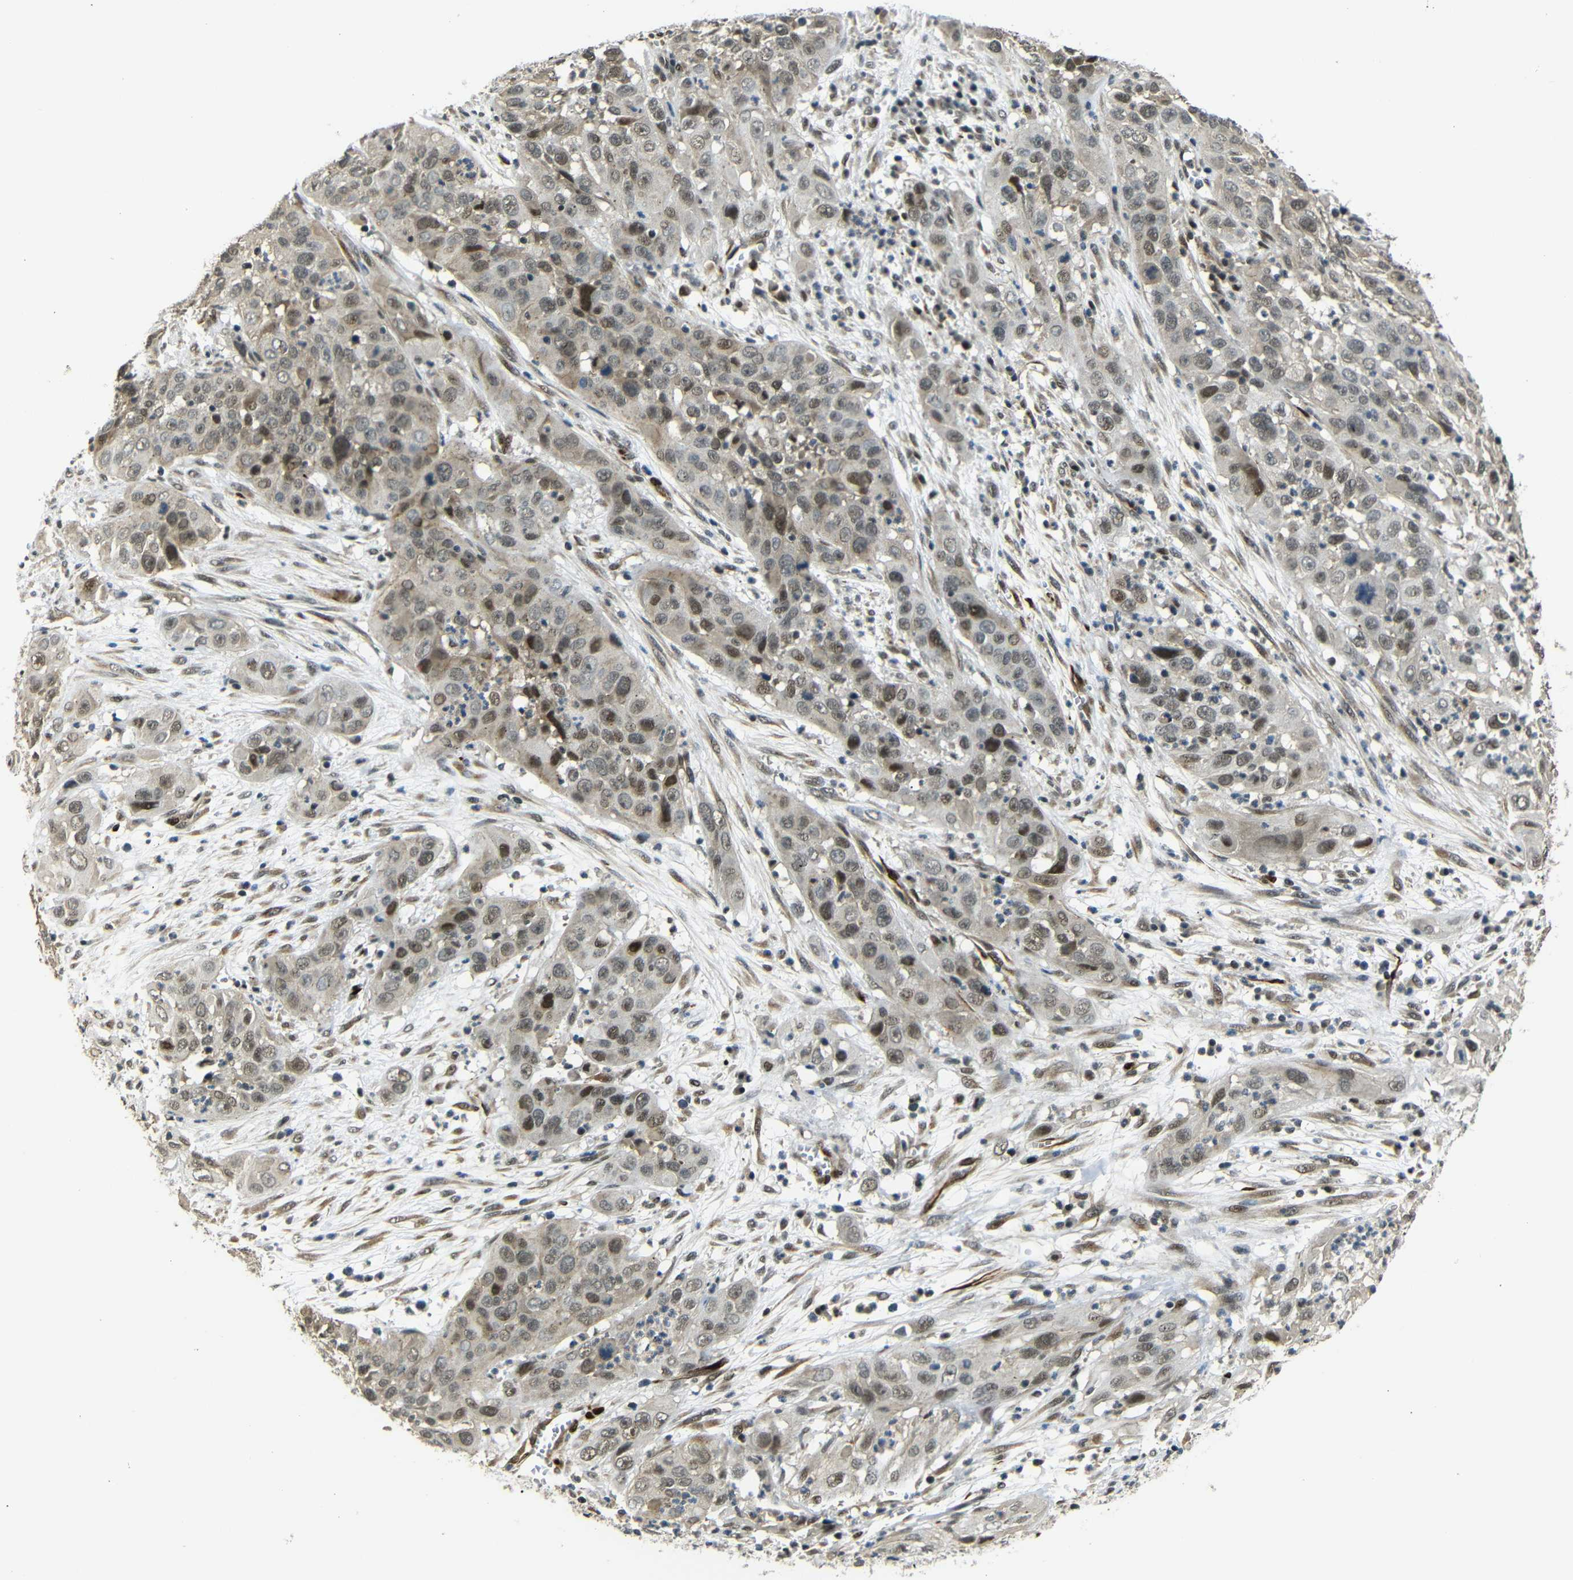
{"staining": {"intensity": "moderate", "quantity": ">75%", "location": "cytoplasmic/membranous,nuclear"}, "tissue": "cervical cancer", "cell_type": "Tumor cells", "image_type": "cancer", "snomed": [{"axis": "morphology", "description": "Squamous cell carcinoma, NOS"}, {"axis": "topography", "description": "Cervix"}], "caption": "This is a histology image of immunohistochemistry staining of squamous cell carcinoma (cervical), which shows moderate staining in the cytoplasmic/membranous and nuclear of tumor cells.", "gene": "TBX2", "patient": {"sex": "female", "age": 32}}